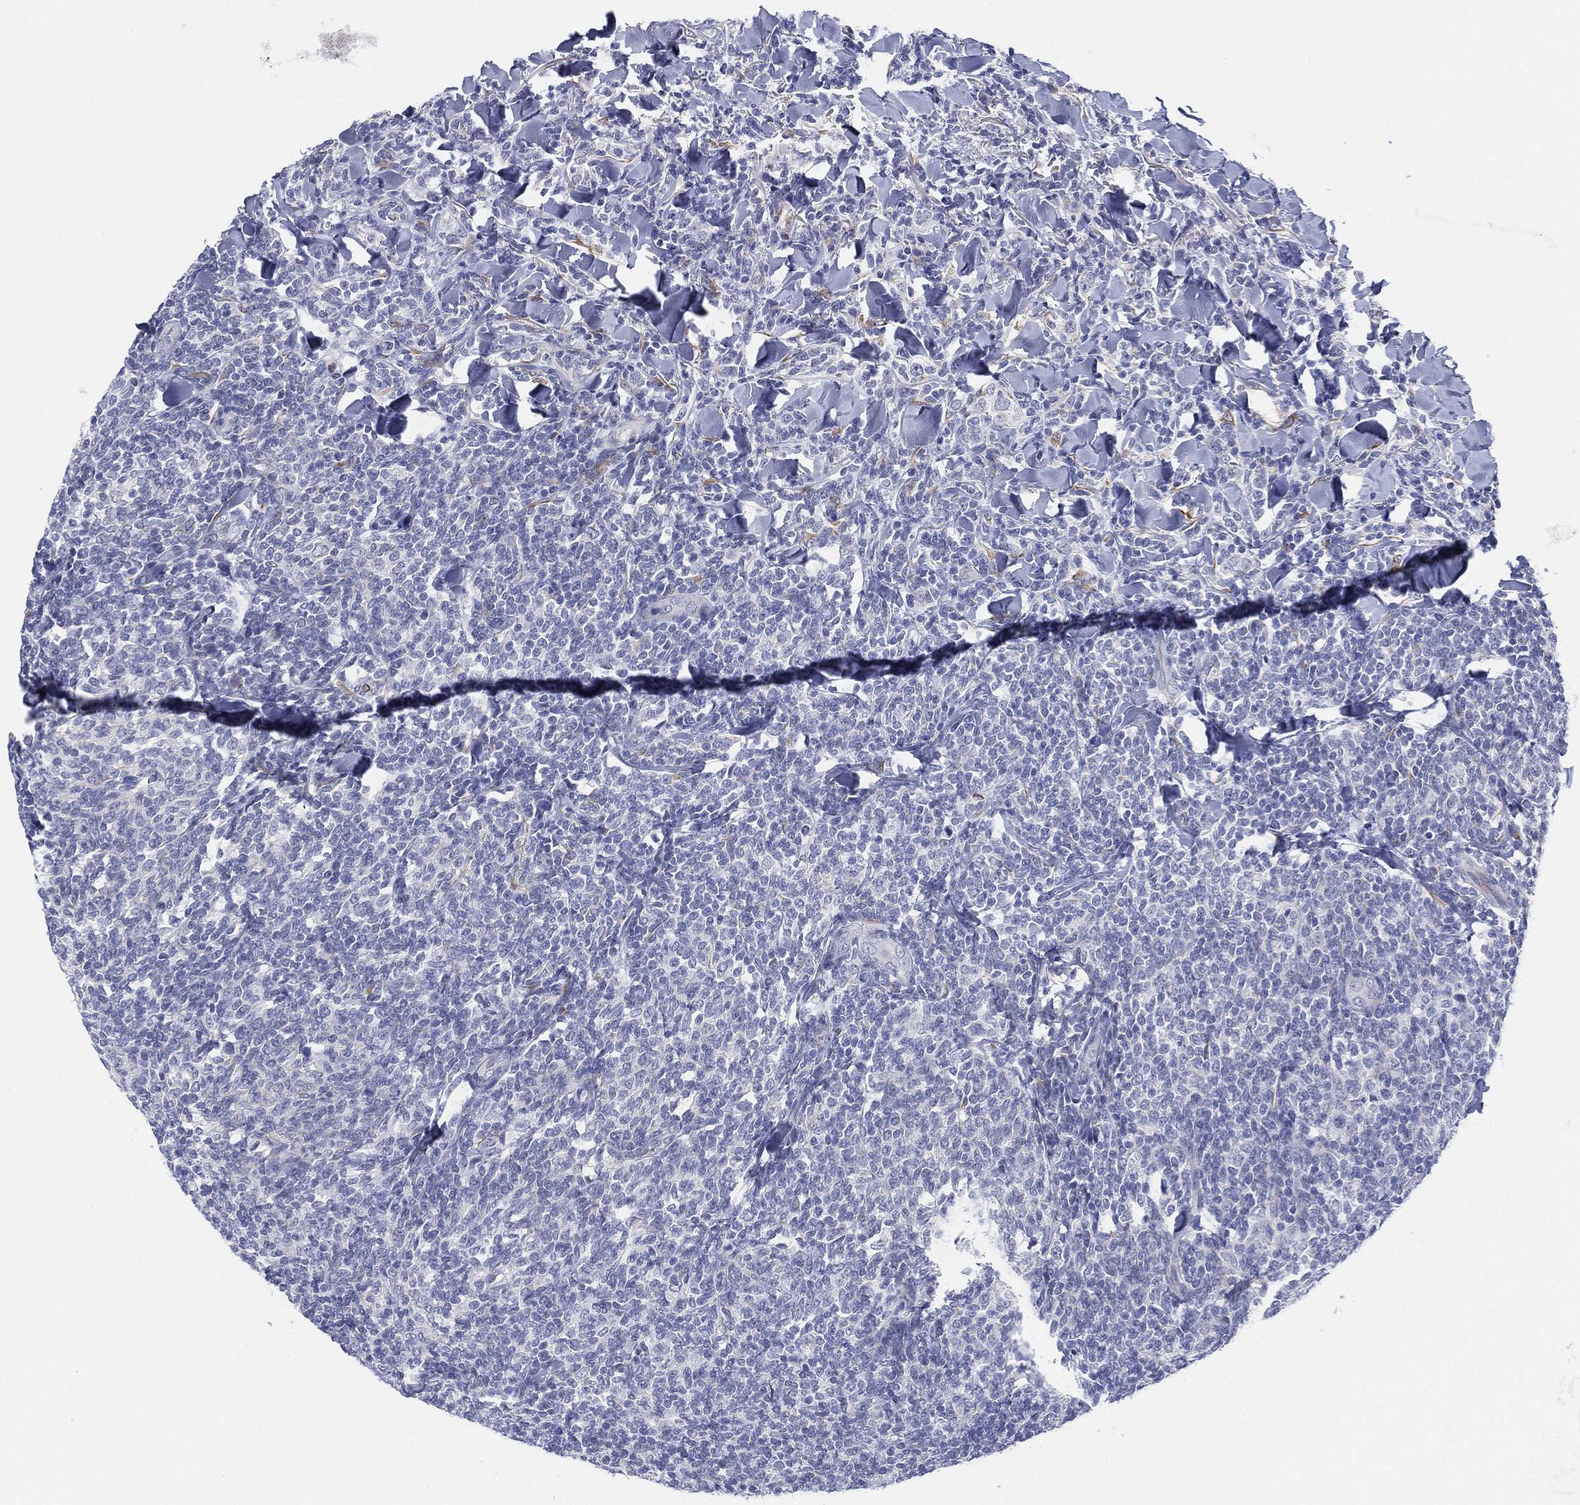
{"staining": {"intensity": "negative", "quantity": "none", "location": "none"}, "tissue": "lymphoma", "cell_type": "Tumor cells", "image_type": "cancer", "snomed": [{"axis": "morphology", "description": "Malignant lymphoma, non-Hodgkin's type, Low grade"}, {"axis": "topography", "description": "Lymph node"}], "caption": "Tumor cells show no significant protein staining in low-grade malignant lymphoma, non-Hodgkin's type.", "gene": "MLF1", "patient": {"sex": "female", "age": 56}}